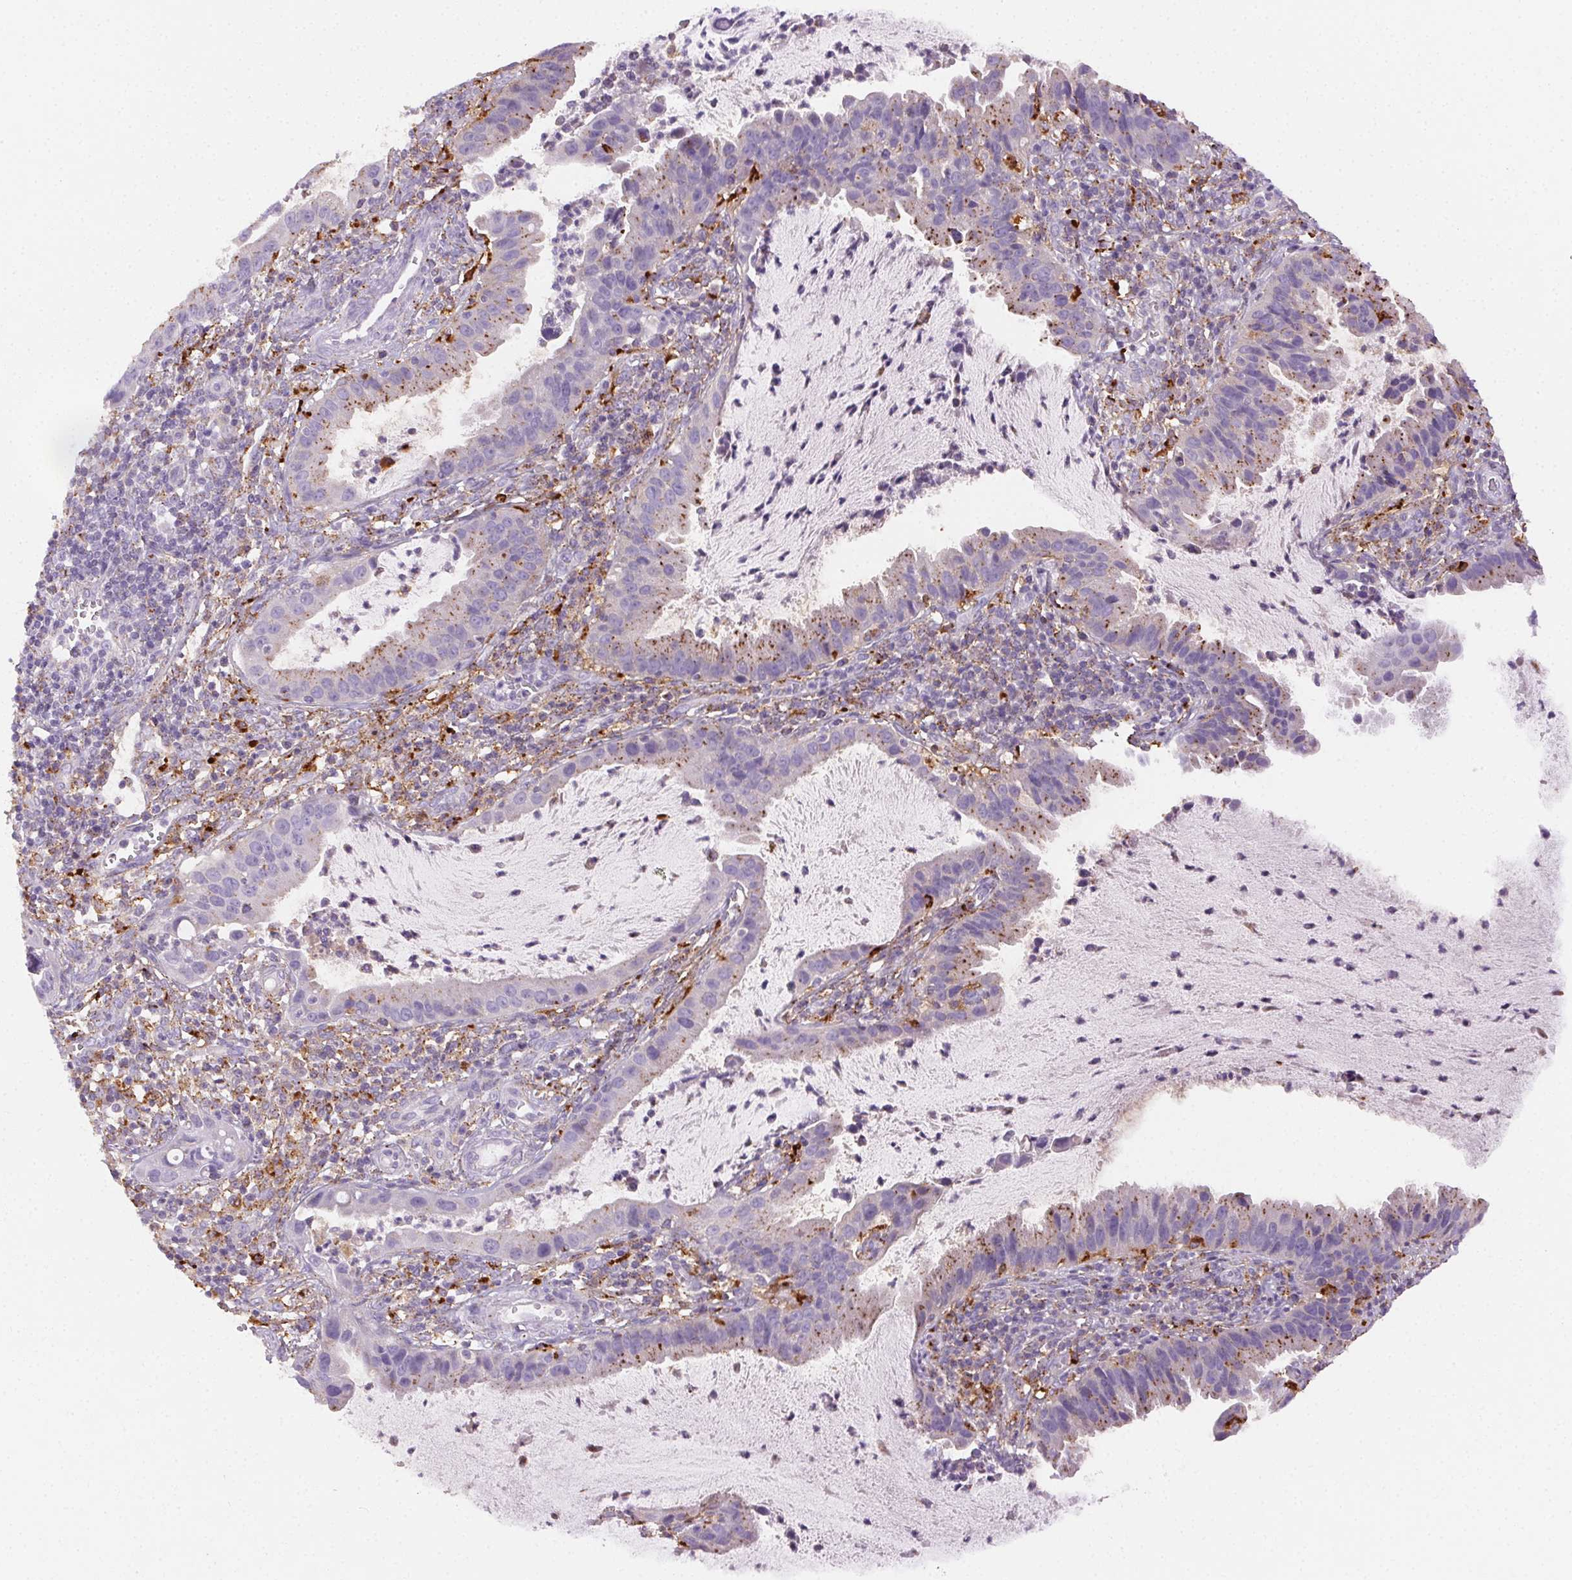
{"staining": {"intensity": "moderate", "quantity": "<25%", "location": "cytoplasmic/membranous"}, "tissue": "cervical cancer", "cell_type": "Tumor cells", "image_type": "cancer", "snomed": [{"axis": "morphology", "description": "Adenocarcinoma, NOS"}, {"axis": "topography", "description": "Cervix"}], "caption": "Approximately <25% of tumor cells in human cervical cancer show moderate cytoplasmic/membranous protein positivity as visualized by brown immunohistochemical staining.", "gene": "SCPEP1", "patient": {"sex": "female", "age": 34}}